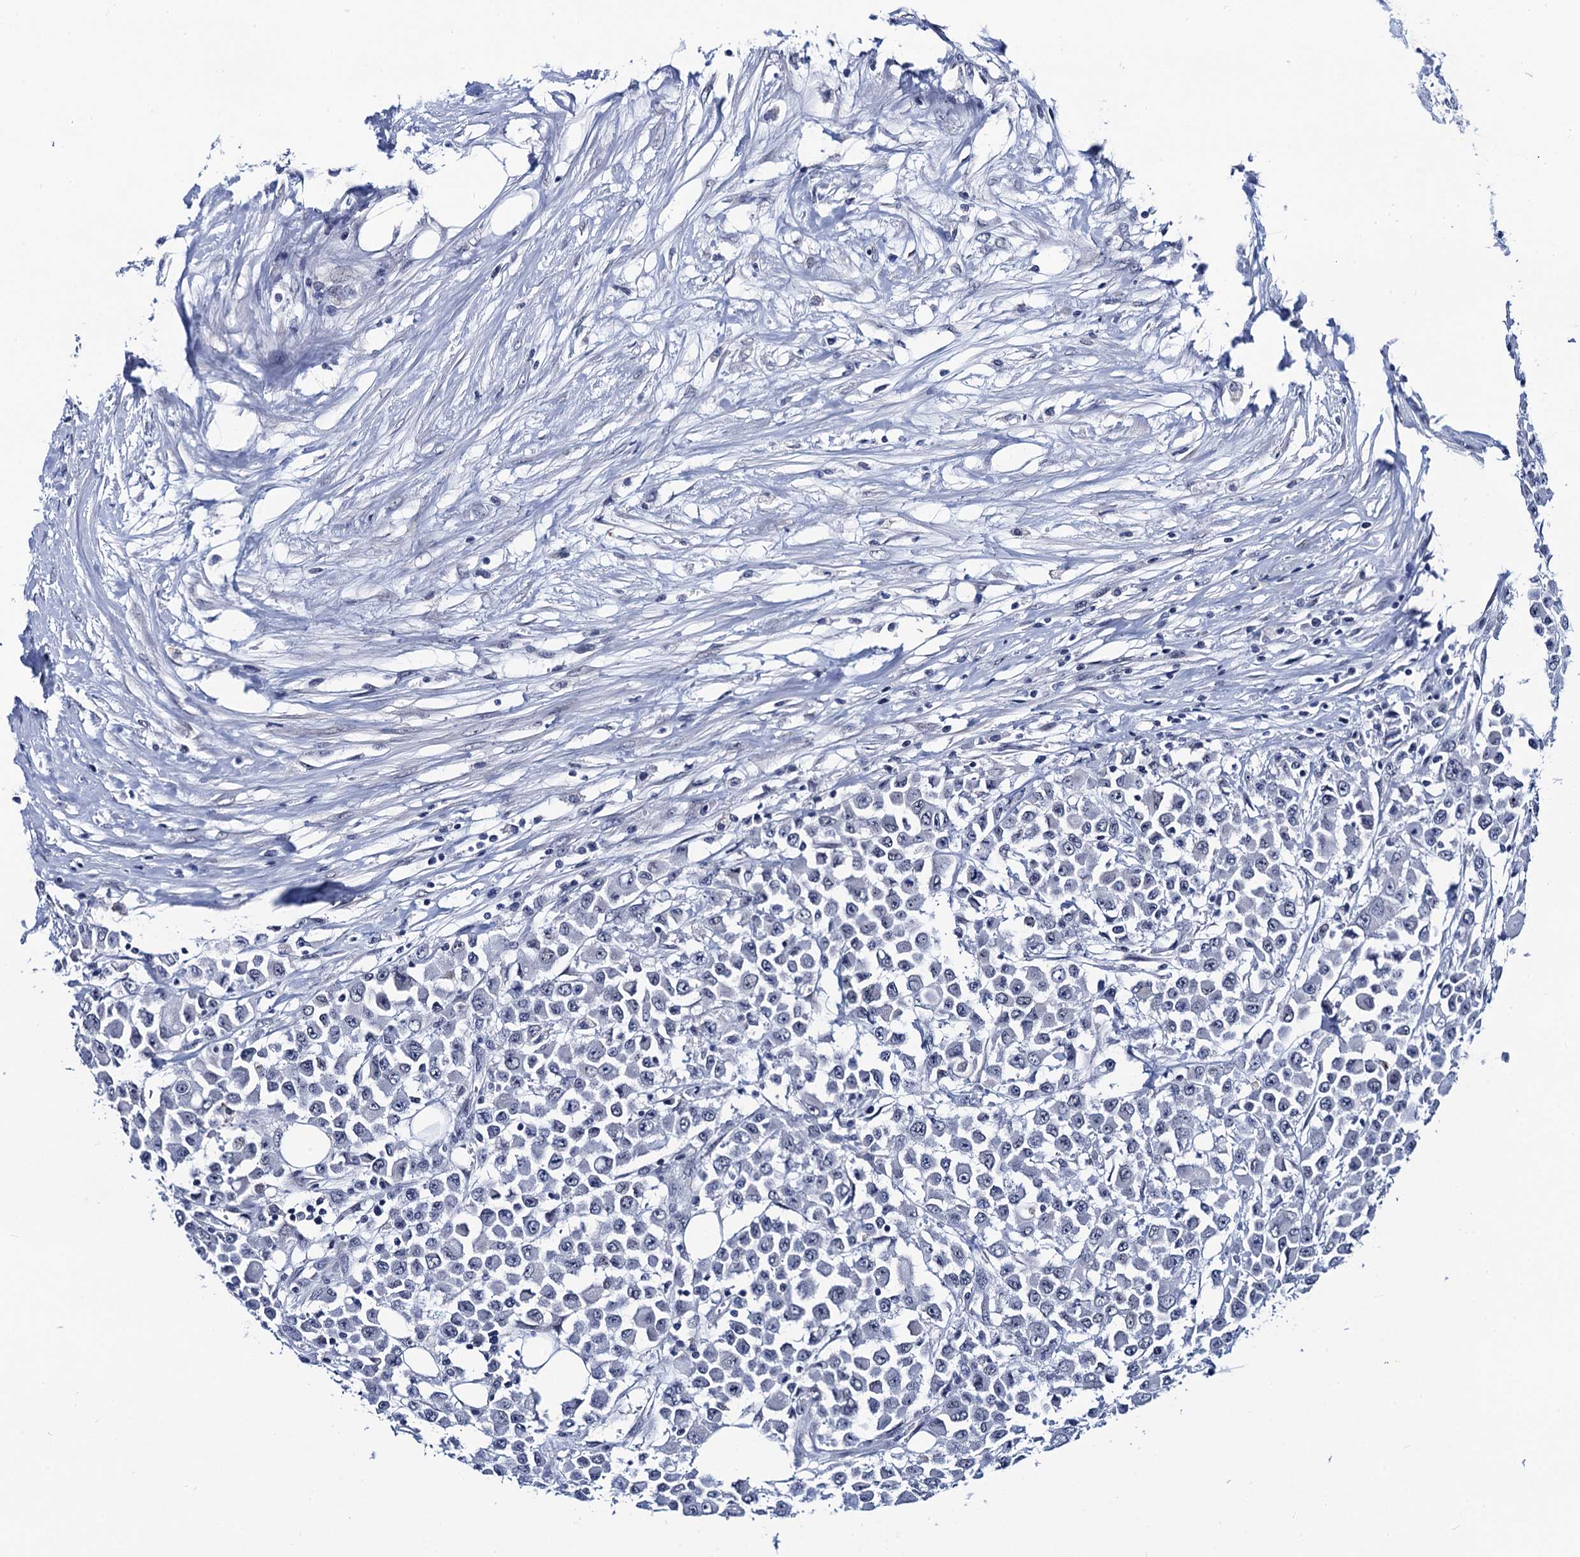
{"staining": {"intensity": "negative", "quantity": "none", "location": "none"}, "tissue": "colorectal cancer", "cell_type": "Tumor cells", "image_type": "cancer", "snomed": [{"axis": "morphology", "description": "Adenocarcinoma, NOS"}, {"axis": "topography", "description": "Colon"}], "caption": "Image shows no protein staining in tumor cells of colorectal cancer (adenocarcinoma) tissue.", "gene": "C16orf87", "patient": {"sex": "male", "age": 51}}